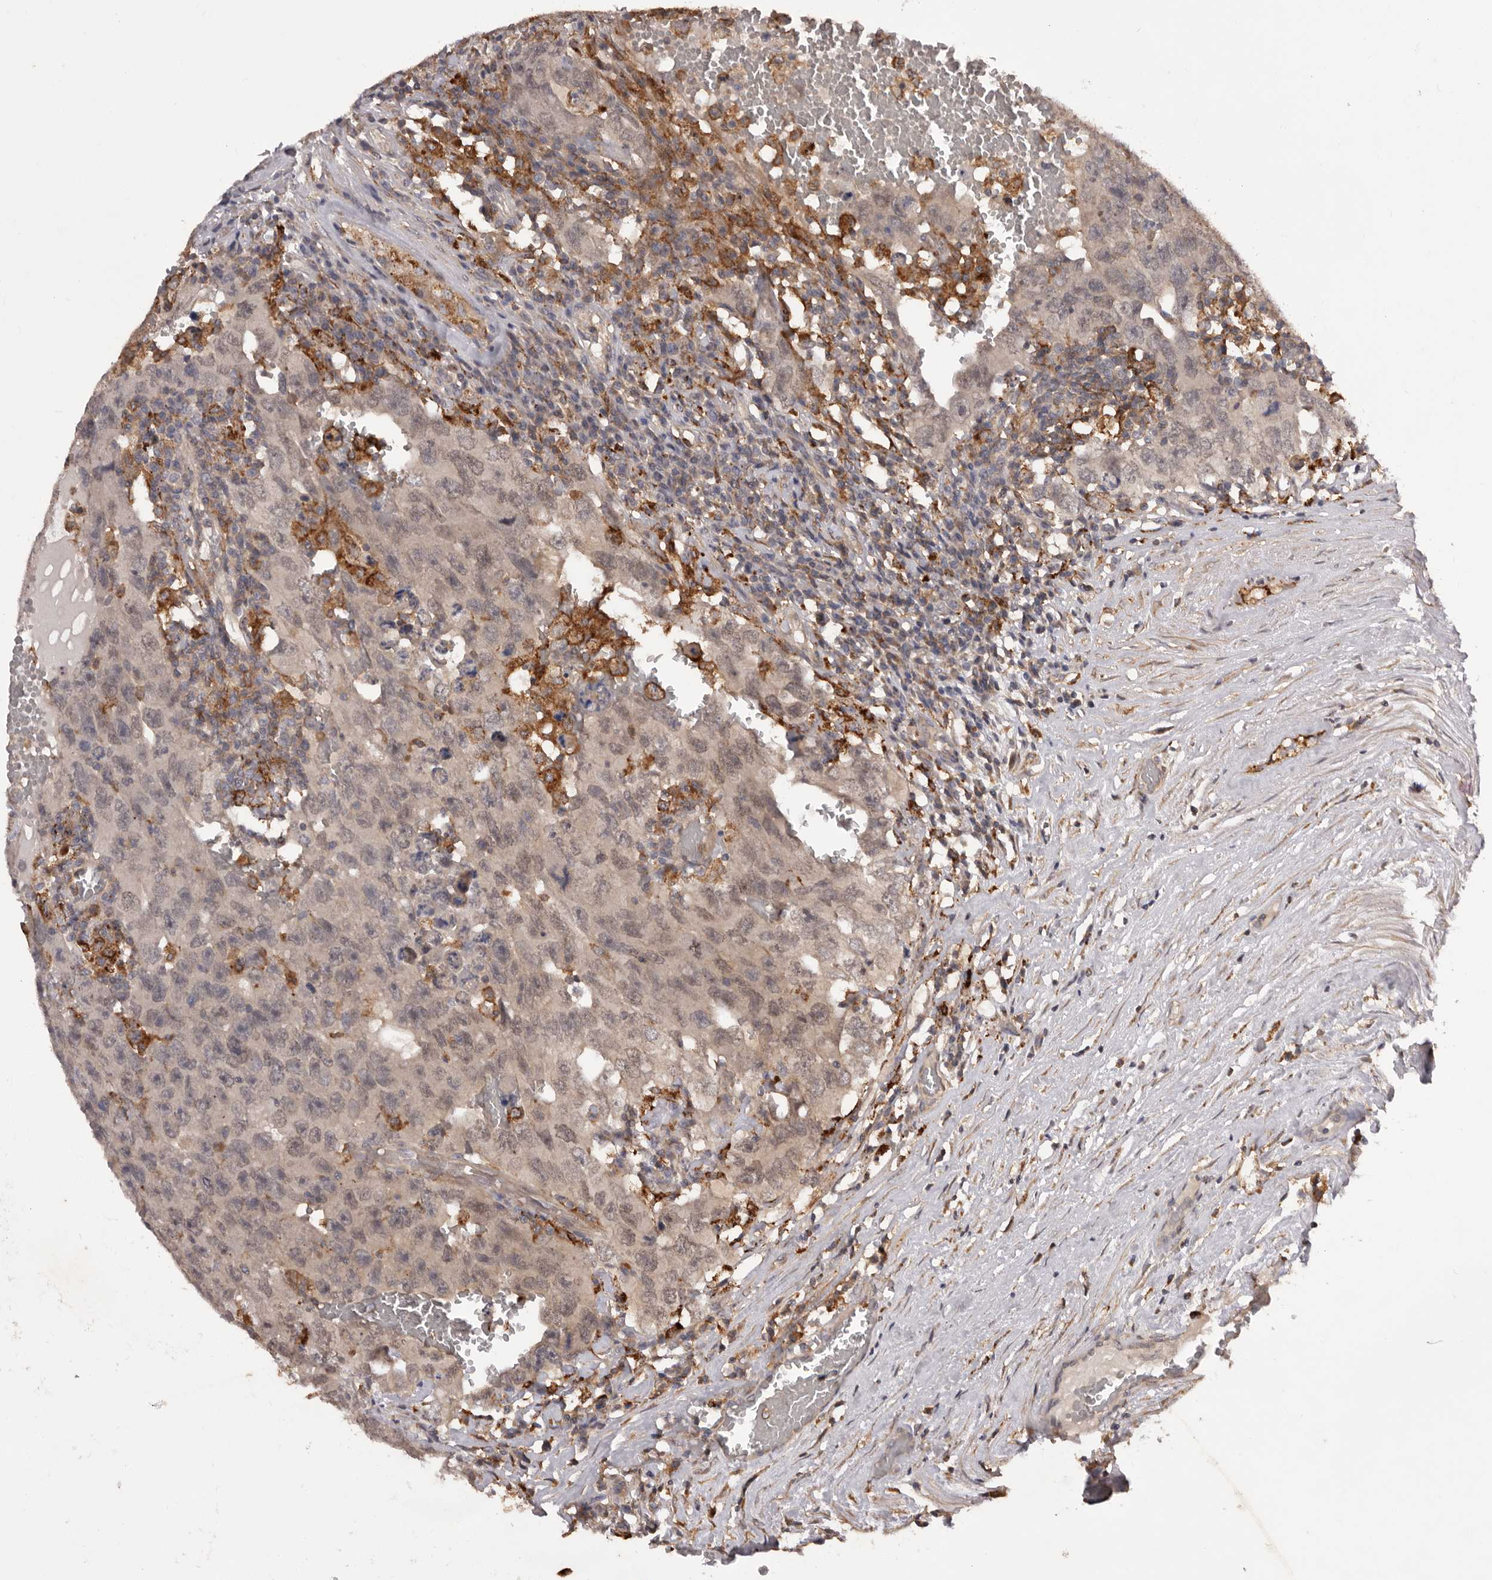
{"staining": {"intensity": "weak", "quantity": "<25%", "location": "cytoplasmic/membranous,nuclear"}, "tissue": "testis cancer", "cell_type": "Tumor cells", "image_type": "cancer", "snomed": [{"axis": "morphology", "description": "Carcinoma, Embryonal, NOS"}, {"axis": "topography", "description": "Testis"}], "caption": "Testis cancer was stained to show a protein in brown. There is no significant positivity in tumor cells.", "gene": "GLIPR2", "patient": {"sex": "male", "age": 26}}